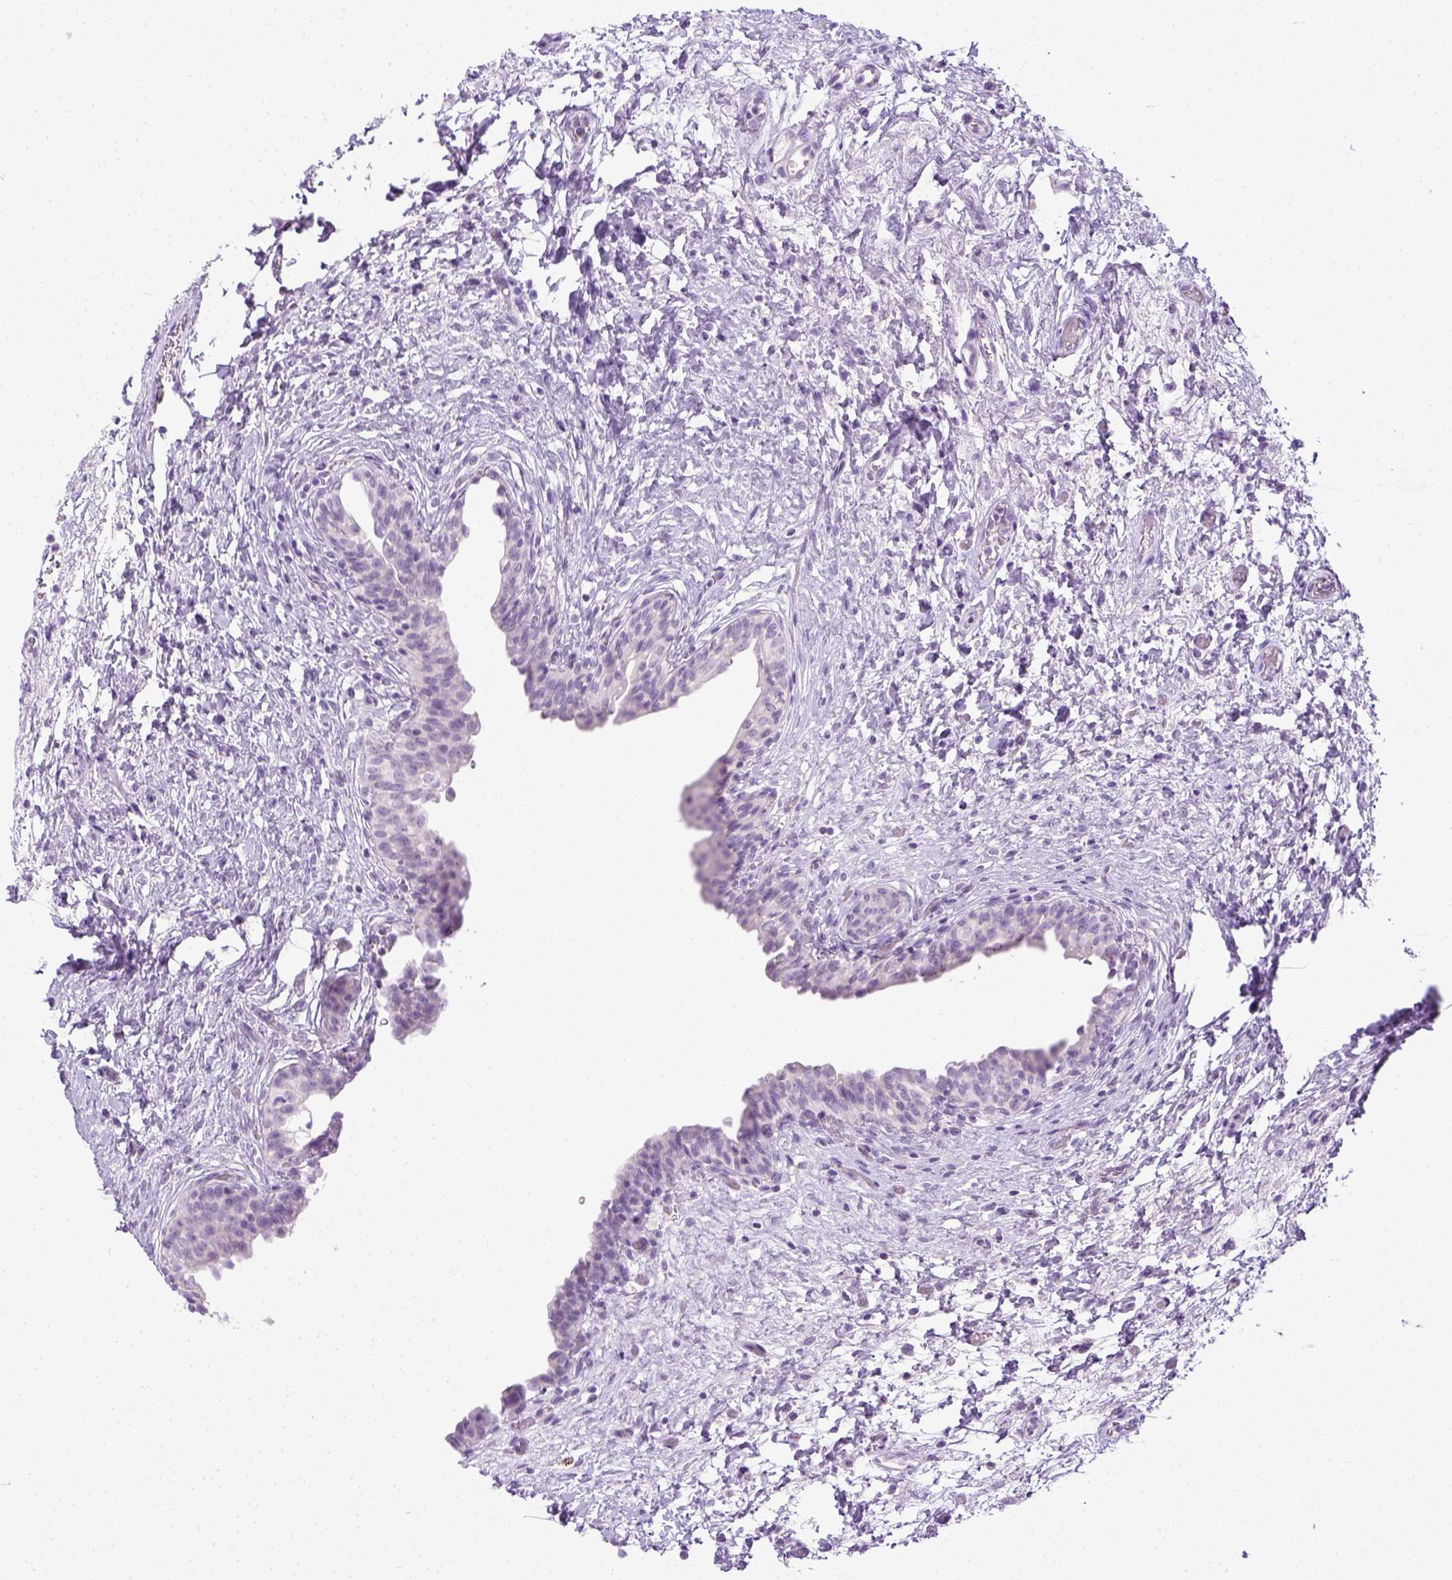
{"staining": {"intensity": "negative", "quantity": "none", "location": "none"}, "tissue": "urinary bladder", "cell_type": "Urothelial cells", "image_type": "normal", "snomed": [{"axis": "morphology", "description": "Normal tissue, NOS"}, {"axis": "topography", "description": "Urinary bladder"}], "caption": "Protein analysis of unremarkable urinary bladder demonstrates no significant staining in urothelial cells.", "gene": "LGSN", "patient": {"sex": "male", "age": 69}}